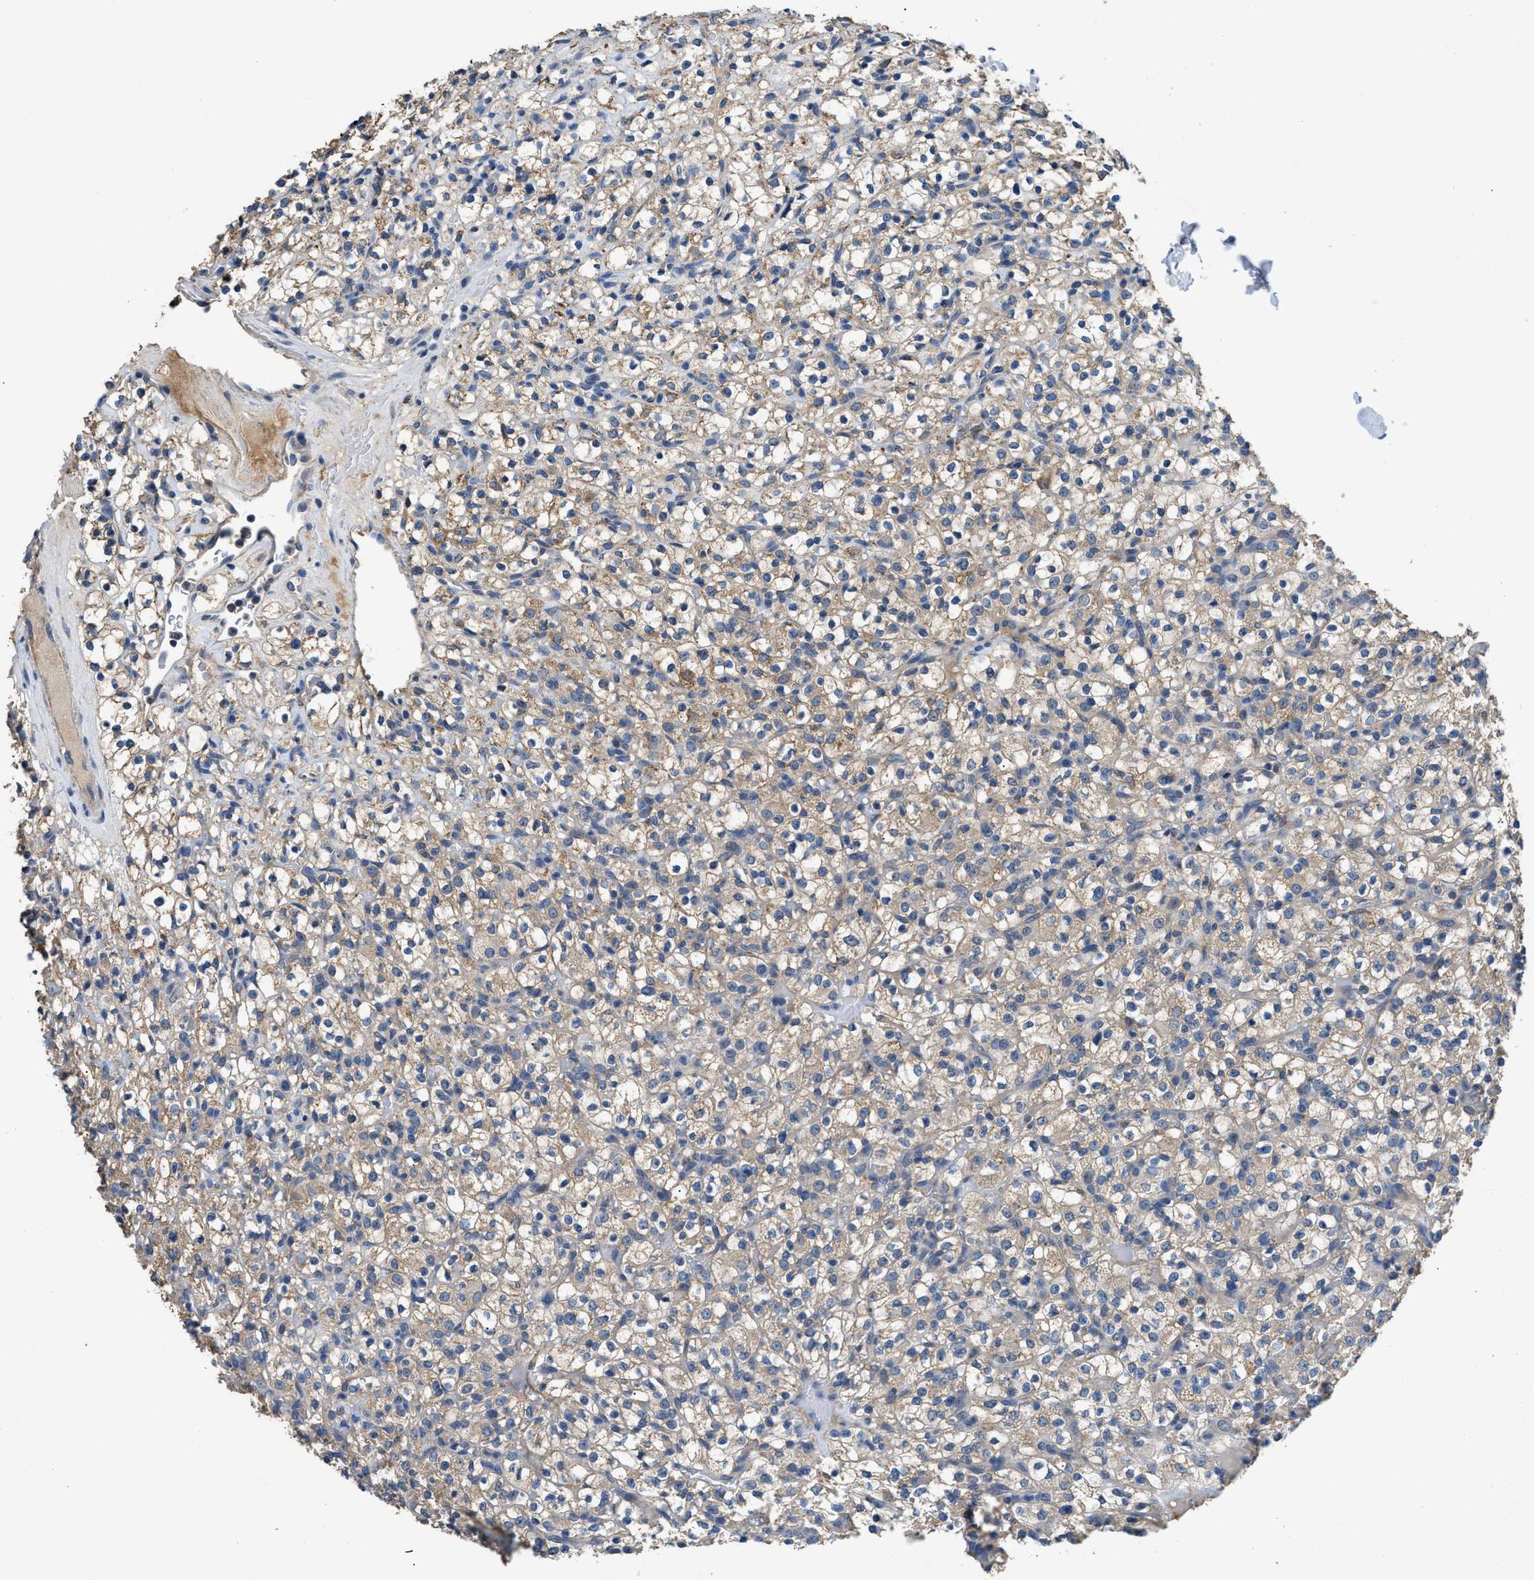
{"staining": {"intensity": "weak", "quantity": ">75%", "location": "cytoplasmic/membranous"}, "tissue": "renal cancer", "cell_type": "Tumor cells", "image_type": "cancer", "snomed": [{"axis": "morphology", "description": "Normal tissue, NOS"}, {"axis": "morphology", "description": "Adenocarcinoma, NOS"}, {"axis": "topography", "description": "Kidney"}], "caption": "High-power microscopy captured an IHC histopathology image of renal cancer, revealing weak cytoplasmic/membranous staining in approximately >75% of tumor cells.", "gene": "CDK15", "patient": {"sex": "female", "age": 72}}